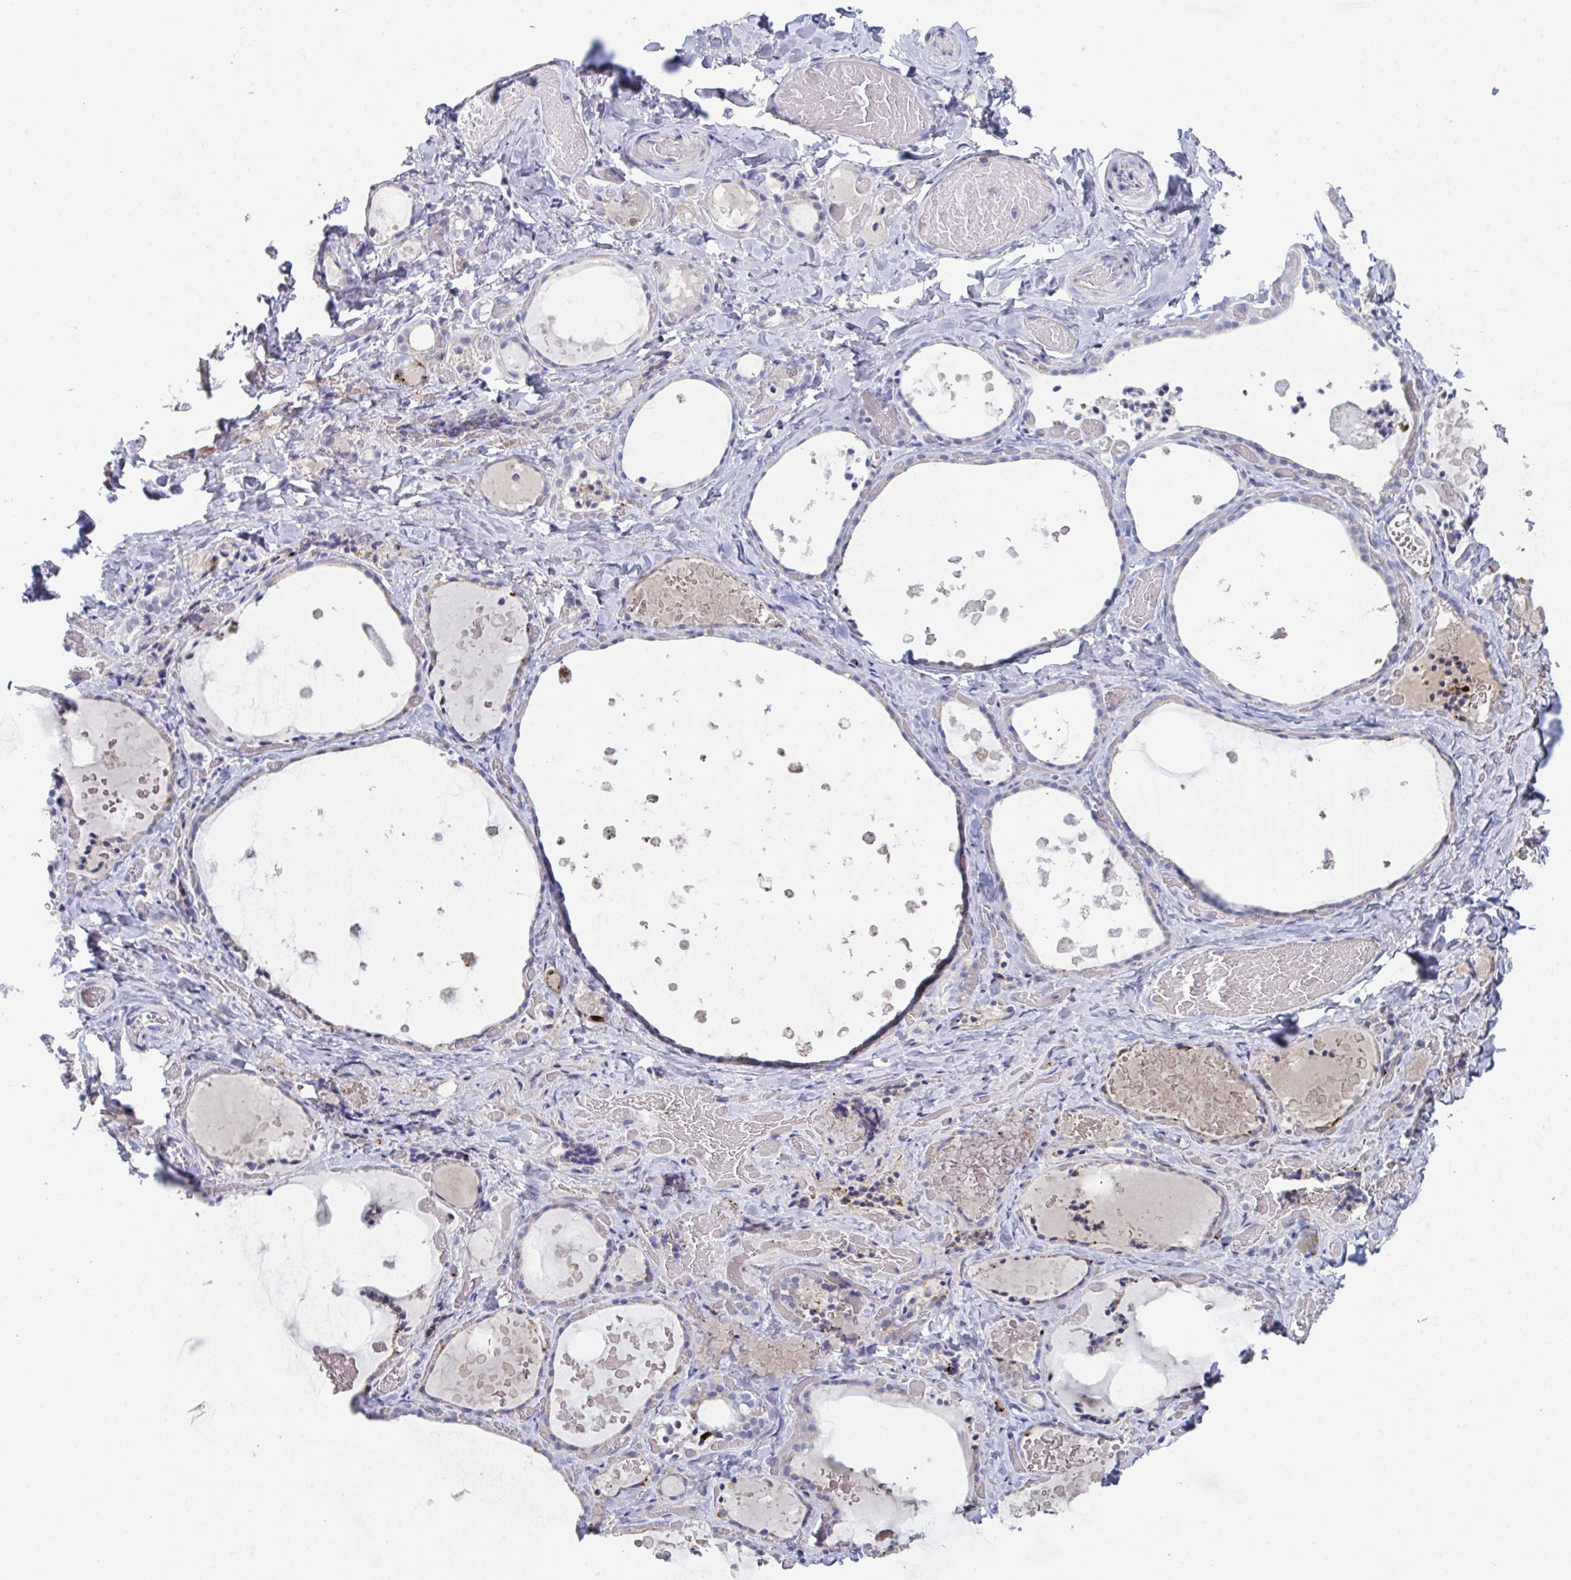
{"staining": {"intensity": "moderate", "quantity": "<25%", "location": "cytoplasmic/membranous"}, "tissue": "thyroid gland", "cell_type": "Glandular cells", "image_type": "normal", "snomed": [{"axis": "morphology", "description": "Normal tissue, NOS"}, {"axis": "topography", "description": "Thyroid gland"}], "caption": "Immunohistochemistry (IHC) micrograph of normal thyroid gland: thyroid gland stained using IHC demonstrates low levels of moderate protein expression localized specifically in the cytoplasmic/membranous of glandular cells, appearing as a cytoplasmic/membranous brown color.", "gene": "HGFAC", "patient": {"sex": "female", "age": 56}}